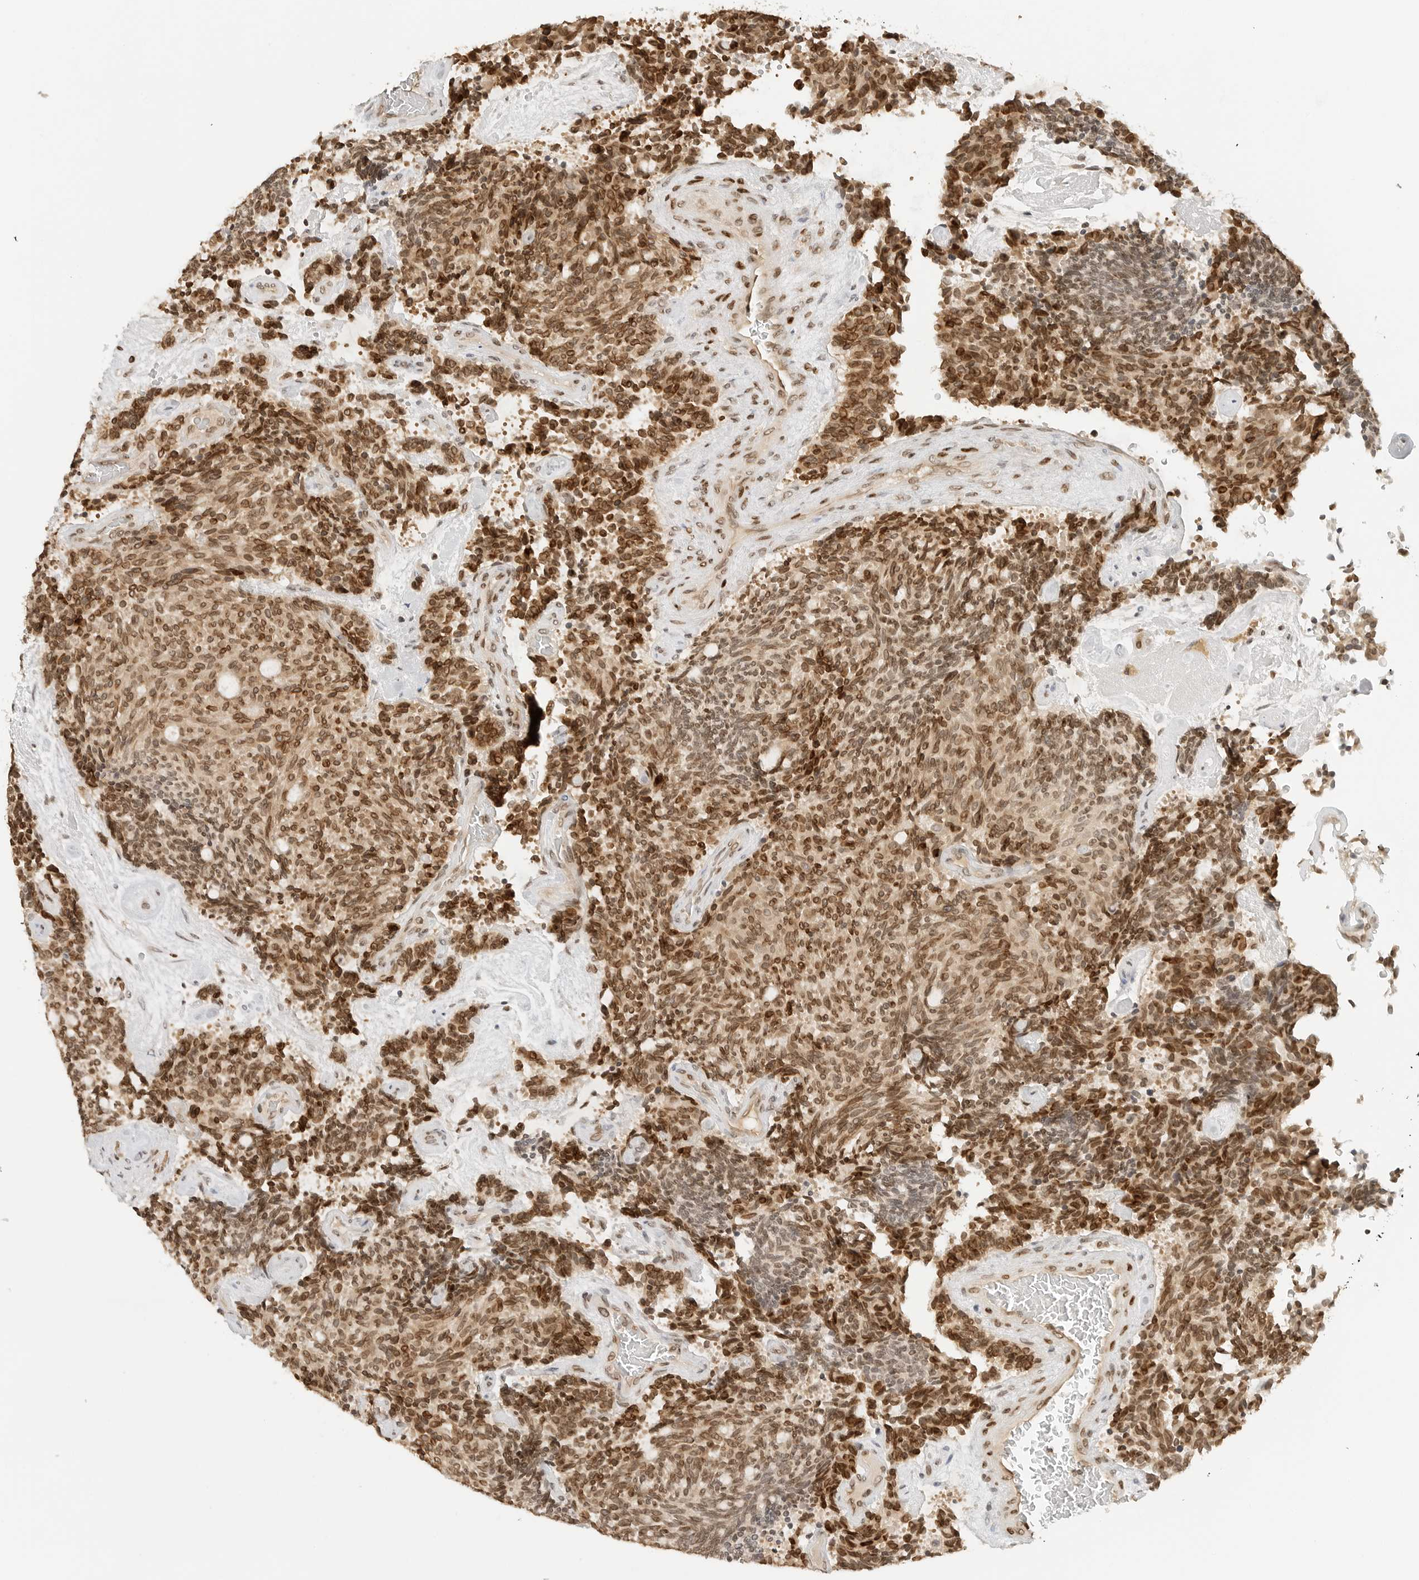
{"staining": {"intensity": "strong", "quantity": ">75%", "location": "cytoplasmic/membranous,nuclear"}, "tissue": "carcinoid", "cell_type": "Tumor cells", "image_type": "cancer", "snomed": [{"axis": "morphology", "description": "Carcinoid, malignant, NOS"}, {"axis": "topography", "description": "Pancreas"}], "caption": "This histopathology image exhibits immunohistochemistry staining of human carcinoid, with high strong cytoplasmic/membranous and nuclear staining in about >75% of tumor cells.", "gene": "POLH", "patient": {"sex": "female", "age": 54}}